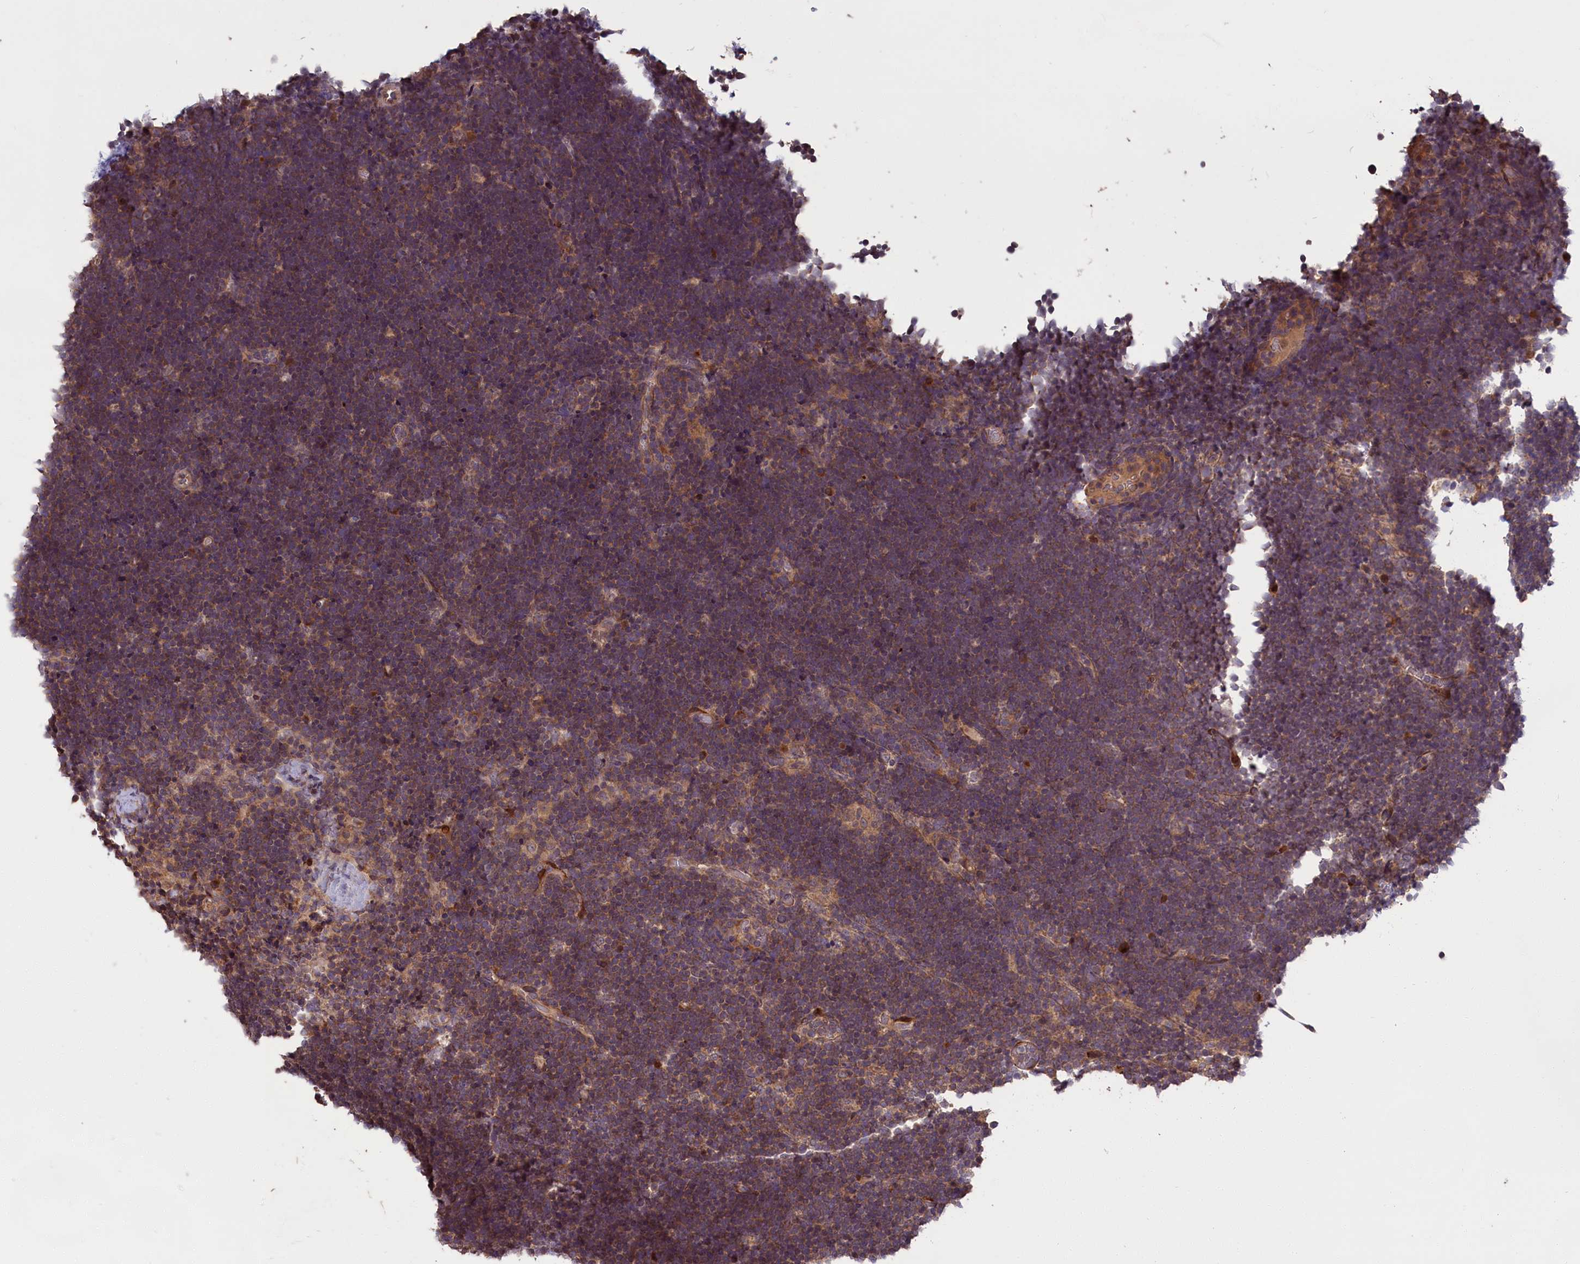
{"staining": {"intensity": "weak", "quantity": "25%-75%", "location": "cytoplasmic/membranous"}, "tissue": "lymphoma", "cell_type": "Tumor cells", "image_type": "cancer", "snomed": [{"axis": "morphology", "description": "Malignant lymphoma, non-Hodgkin's type, High grade"}, {"axis": "topography", "description": "Lymph node"}], "caption": "A micrograph of high-grade malignant lymphoma, non-Hodgkin's type stained for a protein exhibits weak cytoplasmic/membranous brown staining in tumor cells. The staining was performed using DAB (3,3'-diaminobenzidine), with brown indicating positive protein expression. Nuclei are stained blue with hematoxylin.", "gene": "DENND1B", "patient": {"sex": "male", "age": 13}}